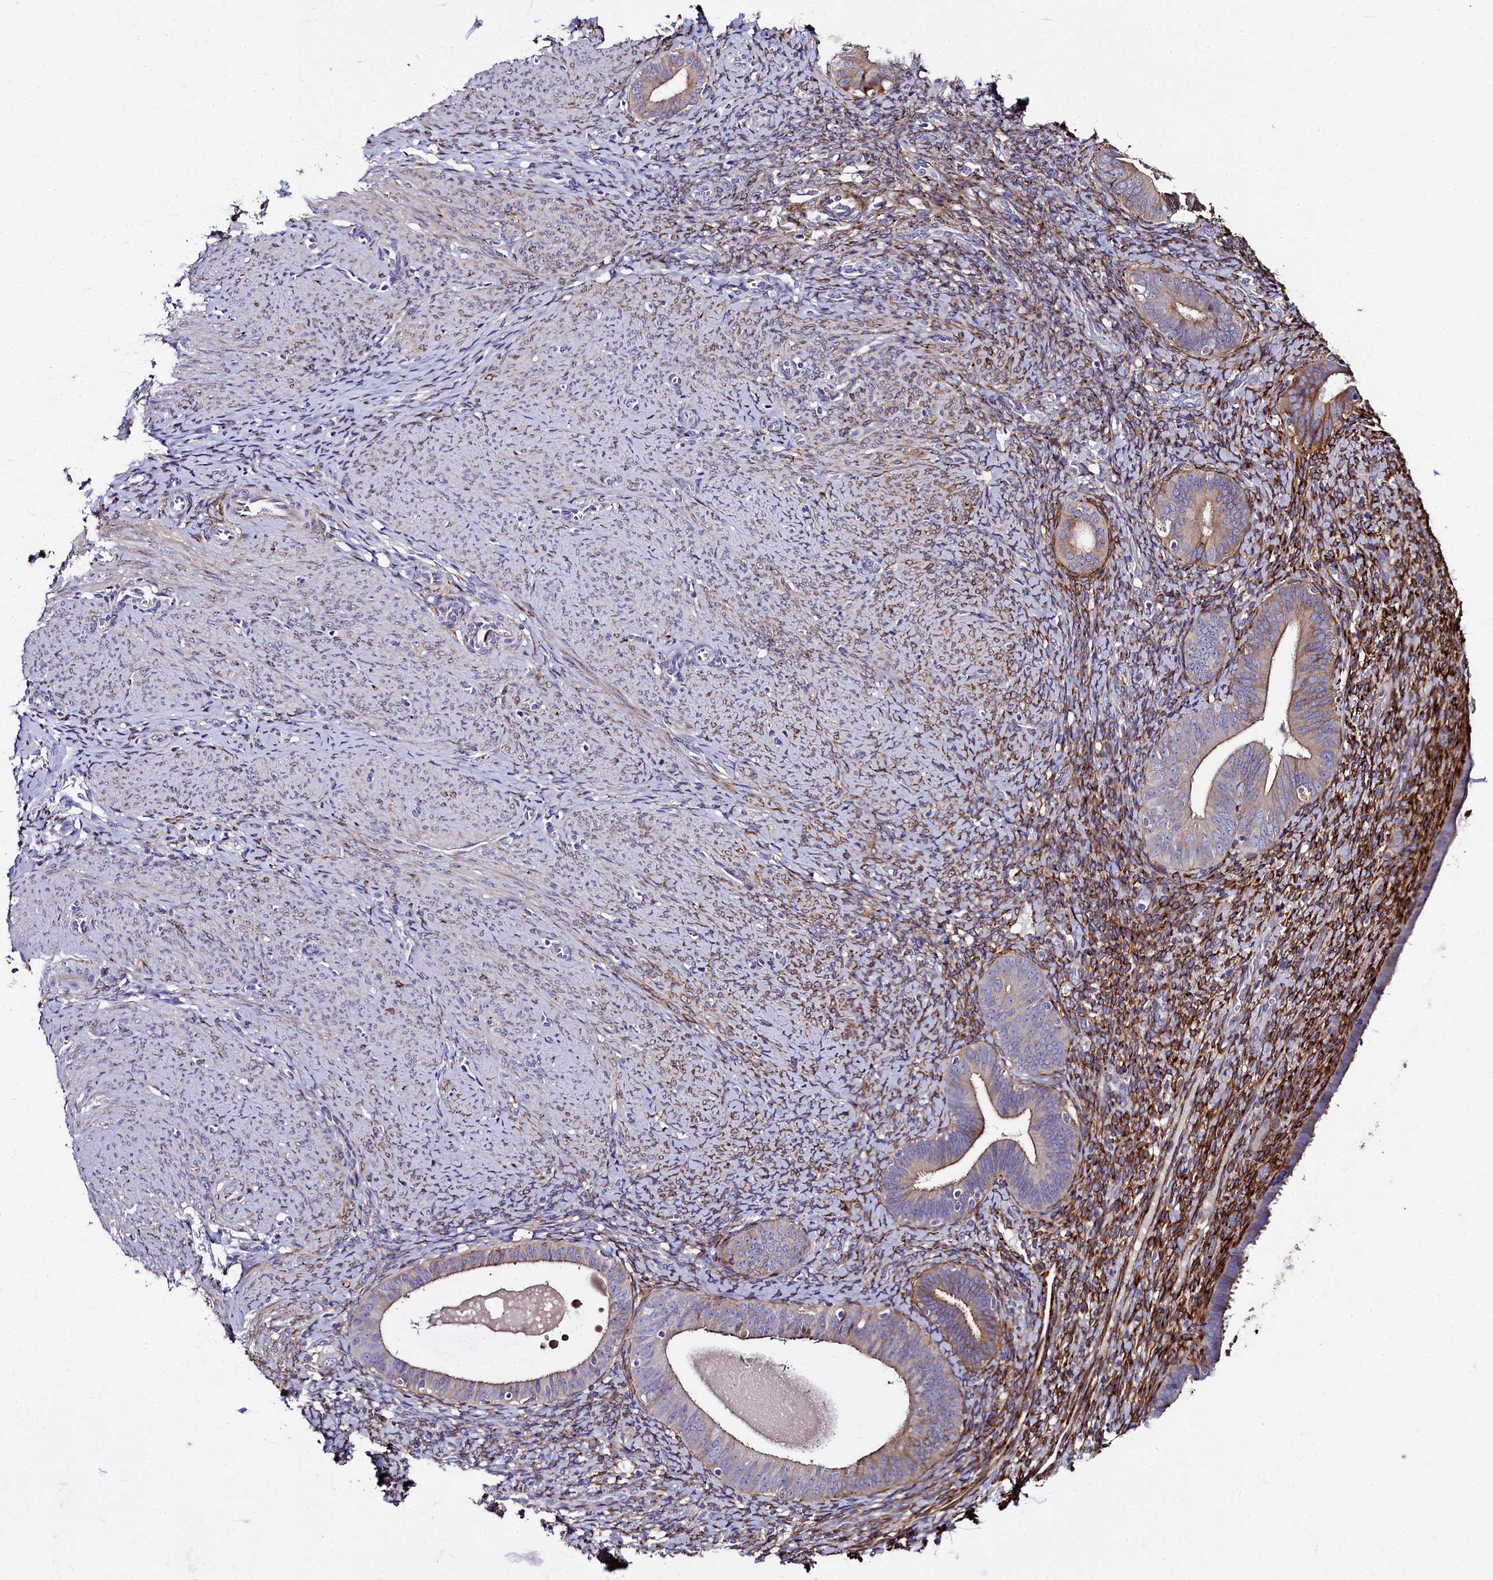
{"staining": {"intensity": "strong", "quantity": ">75%", "location": "cytoplasmic/membranous"}, "tissue": "endometrium", "cell_type": "Cells in endometrial stroma", "image_type": "normal", "snomed": [{"axis": "morphology", "description": "Normal tissue, NOS"}, {"axis": "topography", "description": "Endometrium"}], "caption": "Strong cytoplasmic/membranous protein positivity is appreciated in about >75% of cells in endometrial stroma in endometrium.", "gene": "MRC2", "patient": {"sex": "female", "age": 65}}